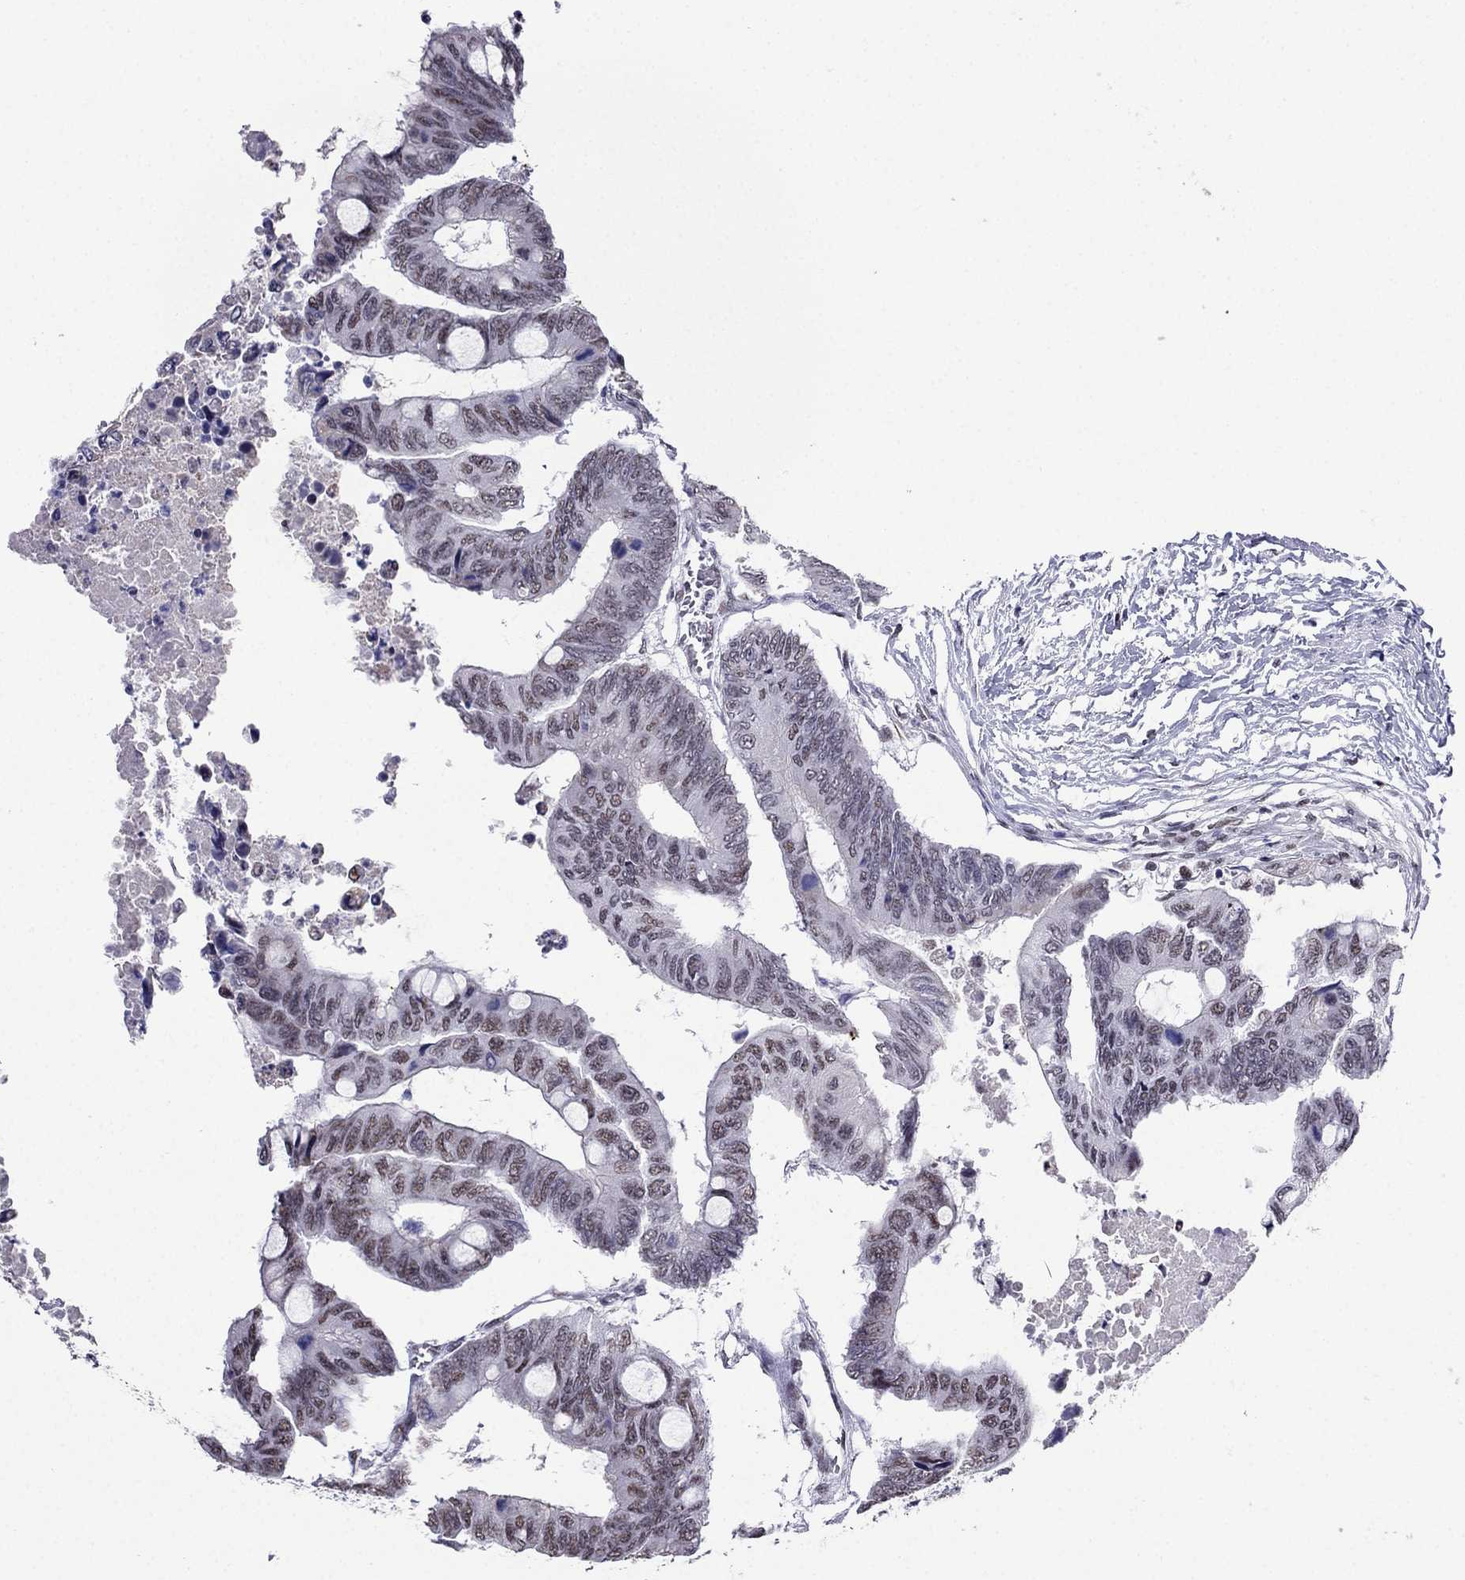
{"staining": {"intensity": "moderate", "quantity": "<25%", "location": "nuclear"}, "tissue": "colorectal cancer", "cell_type": "Tumor cells", "image_type": "cancer", "snomed": [{"axis": "morphology", "description": "Normal tissue, NOS"}, {"axis": "morphology", "description": "Adenocarcinoma, NOS"}, {"axis": "topography", "description": "Rectum"}, {"axis": "topography", "description": "Peripheral nerve tissue"}], "caption": "A high-resolution micrograph shows IHC staining of colorectal cancer (adenocarcinoma), which shows moderate nuclear staining in about <25% of tumor cells.", "gene": "PPM1G", "patient": {"sex": "male", "age": 92}}